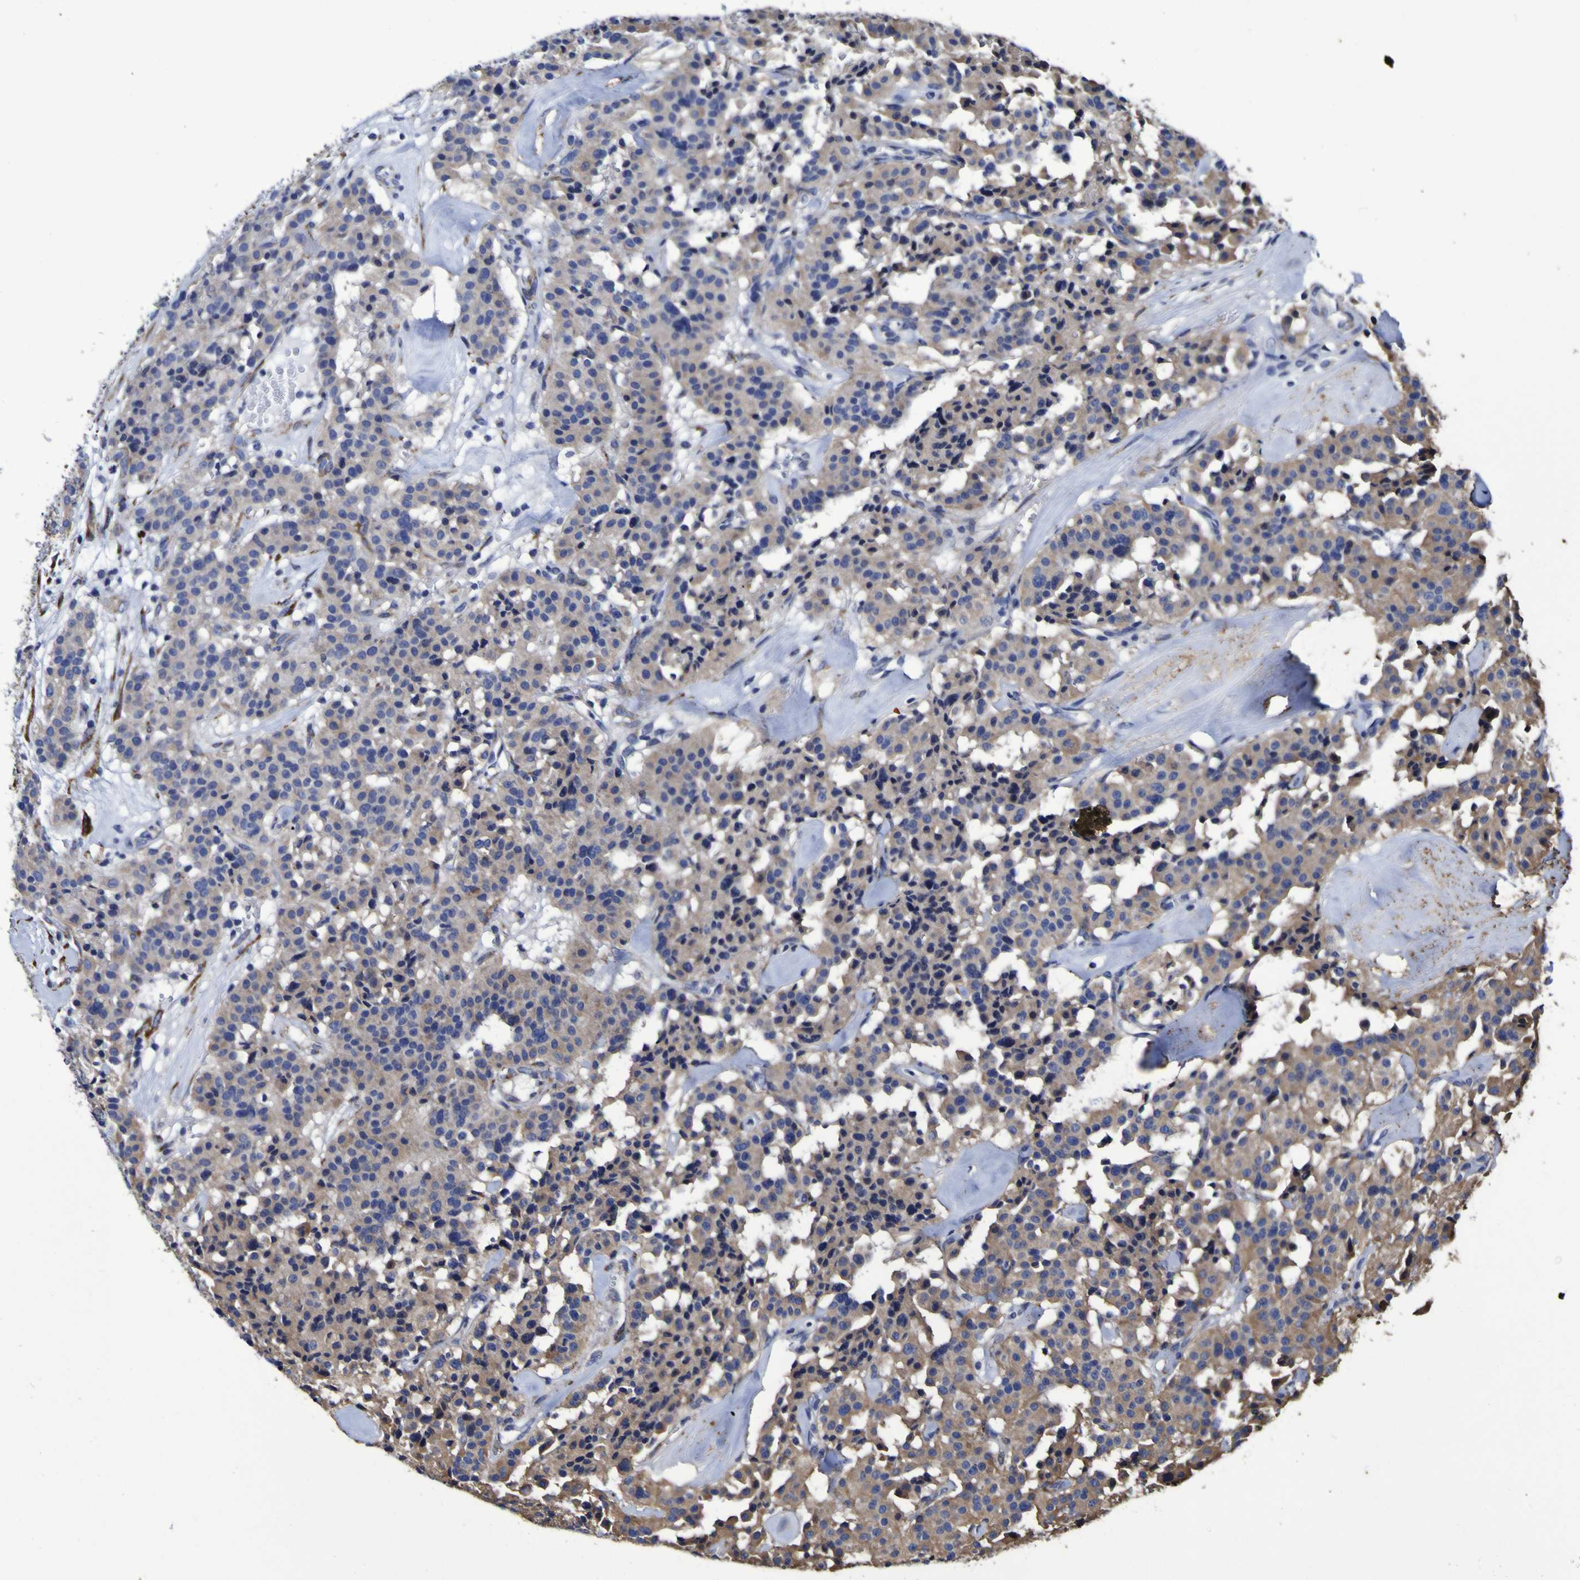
{"staining": {"intensity": "moderate", "quantity": "25%-75%", "location": "cytoplasmic/membranous"}, "tissue": "carcinoid", "cell_type": "Tumor cells", "image_type": "cancer", "snomed": [{"axis": "morphology", "description": "Carcinoid, malignant, NOS"}, {"axis": "topography", "description": "Lung"}], "caption": "A medium amount of moderate cytoplasmic/membranous positivity is present in about 25%-75% of tumor cells in carcinoid (malignant) tissue.", "gene": "P3H1", "patient": {"sex": "male", "age": 30}}